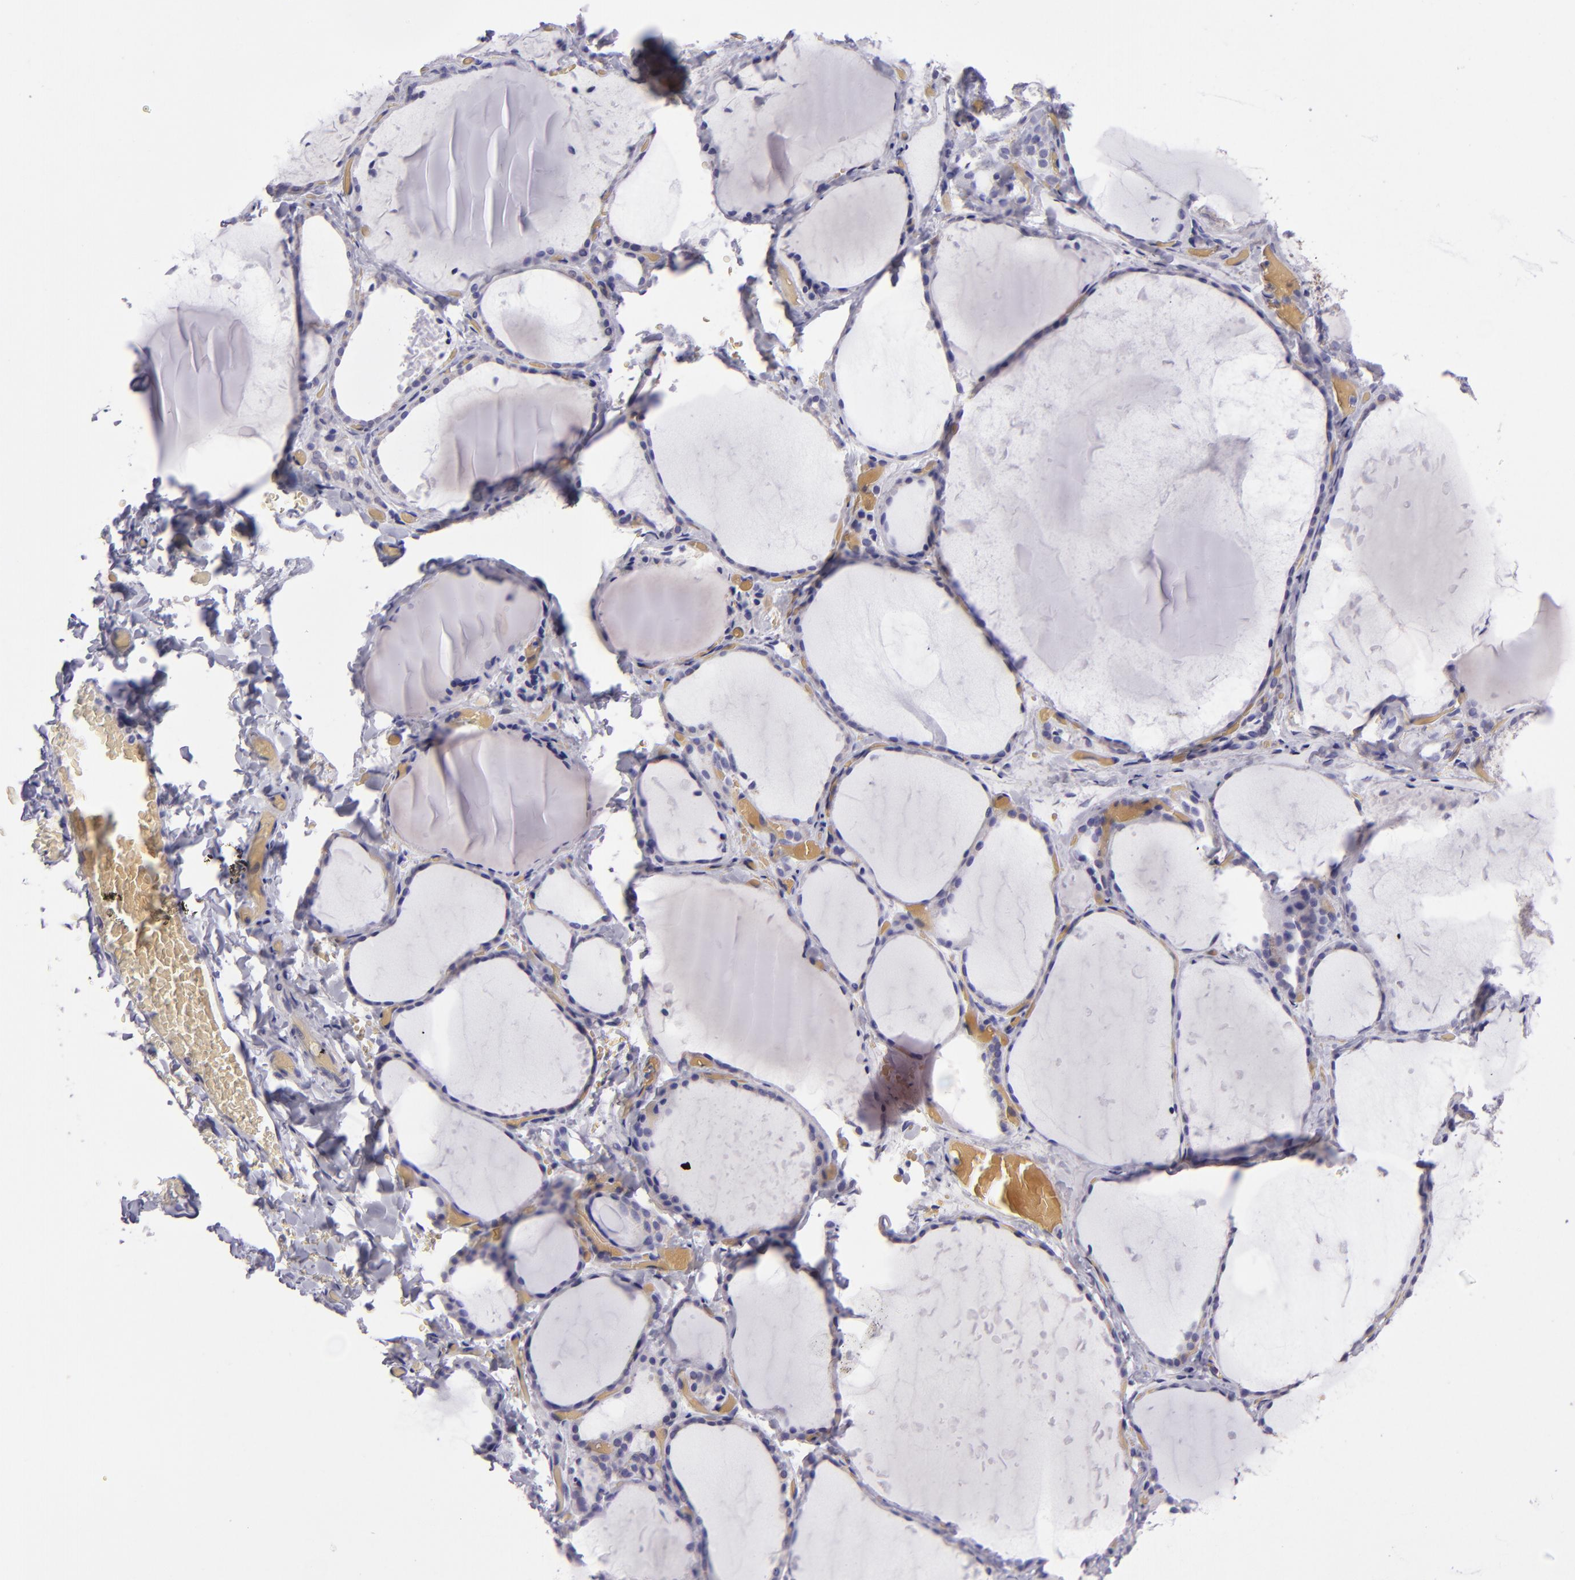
{"staining": {"intensity": "weak", "quantity": "<25%", "location": "cytoplasmic/membranous"}, "tissue": "thyroid gland", "cell_type": "Glandular cells", "image_type": "normal", "snomed": [{"axis": "morphology", "description": "Normal tissue, NOS"}, {"axis": "topography", "description": "Thyroid gland"}], "caption": "A histopathology image of thyroid gland stained for a protein displays no brown staining in glandular cells.", "gene": "HSPD1", "patient": {"sex": "female", "age": 22}}